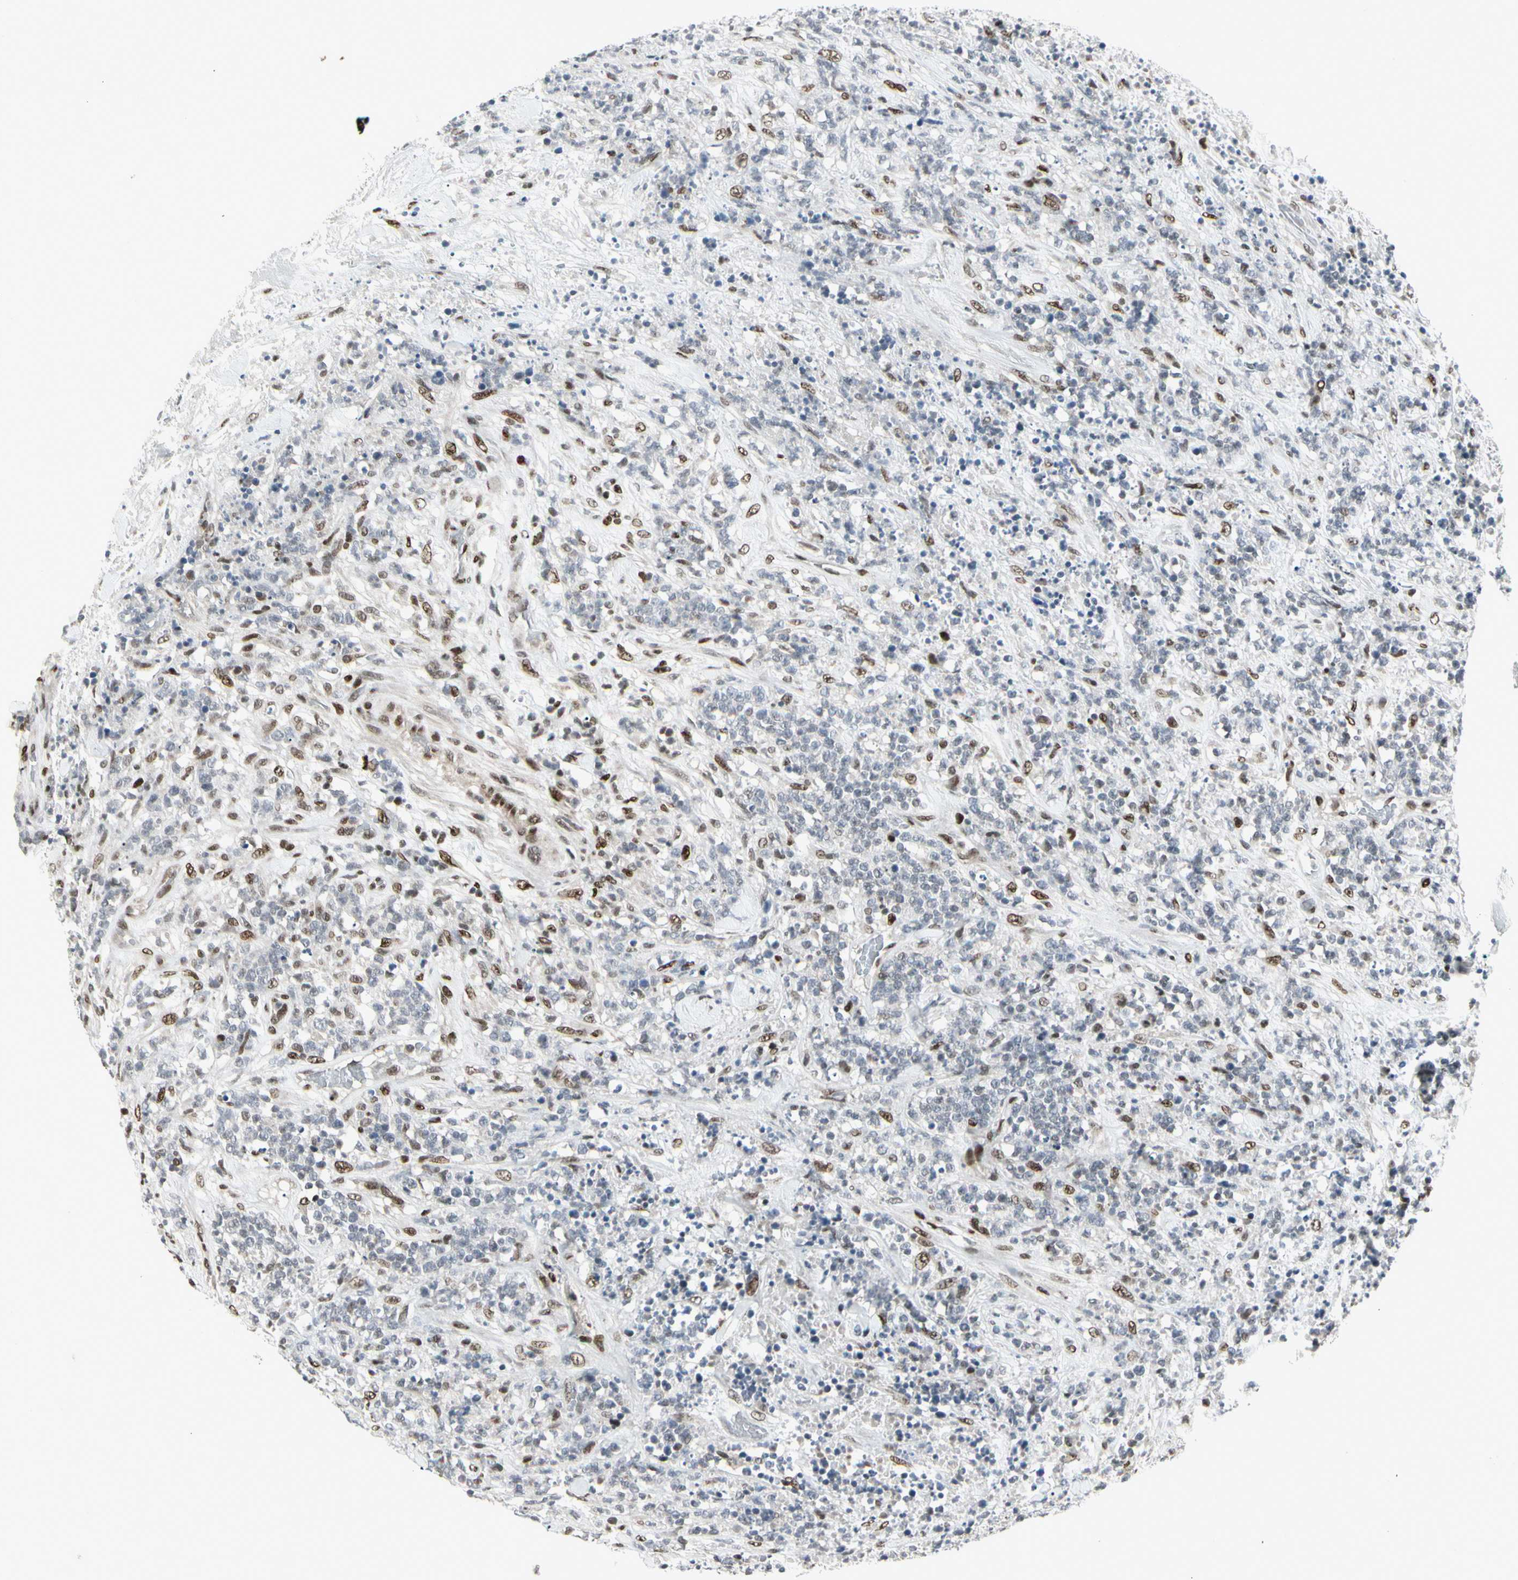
{"staining": {"intensity": "negative", "quantity": "none", "location": "none"}, "tissue": "lymphoma", "cell_type": "Tumor cells", "image_type": "cancer", "snomed": [{"axis": "morphology", "description": "Malignant lymphoma, non-Hodgkin's type, High grade"}, {"axis": "topography", "description": "Soft tissue"}], "caption": "The immunohistochemistry image has no significant staining in tumor cells of lymphoma tissue. (Brightfield microscopy of DAB (3,3'-diaminobenzidine) IHC at high magnification).", "gene": "FOXJ2", "patient": {"sex": "male", "age": 18}}